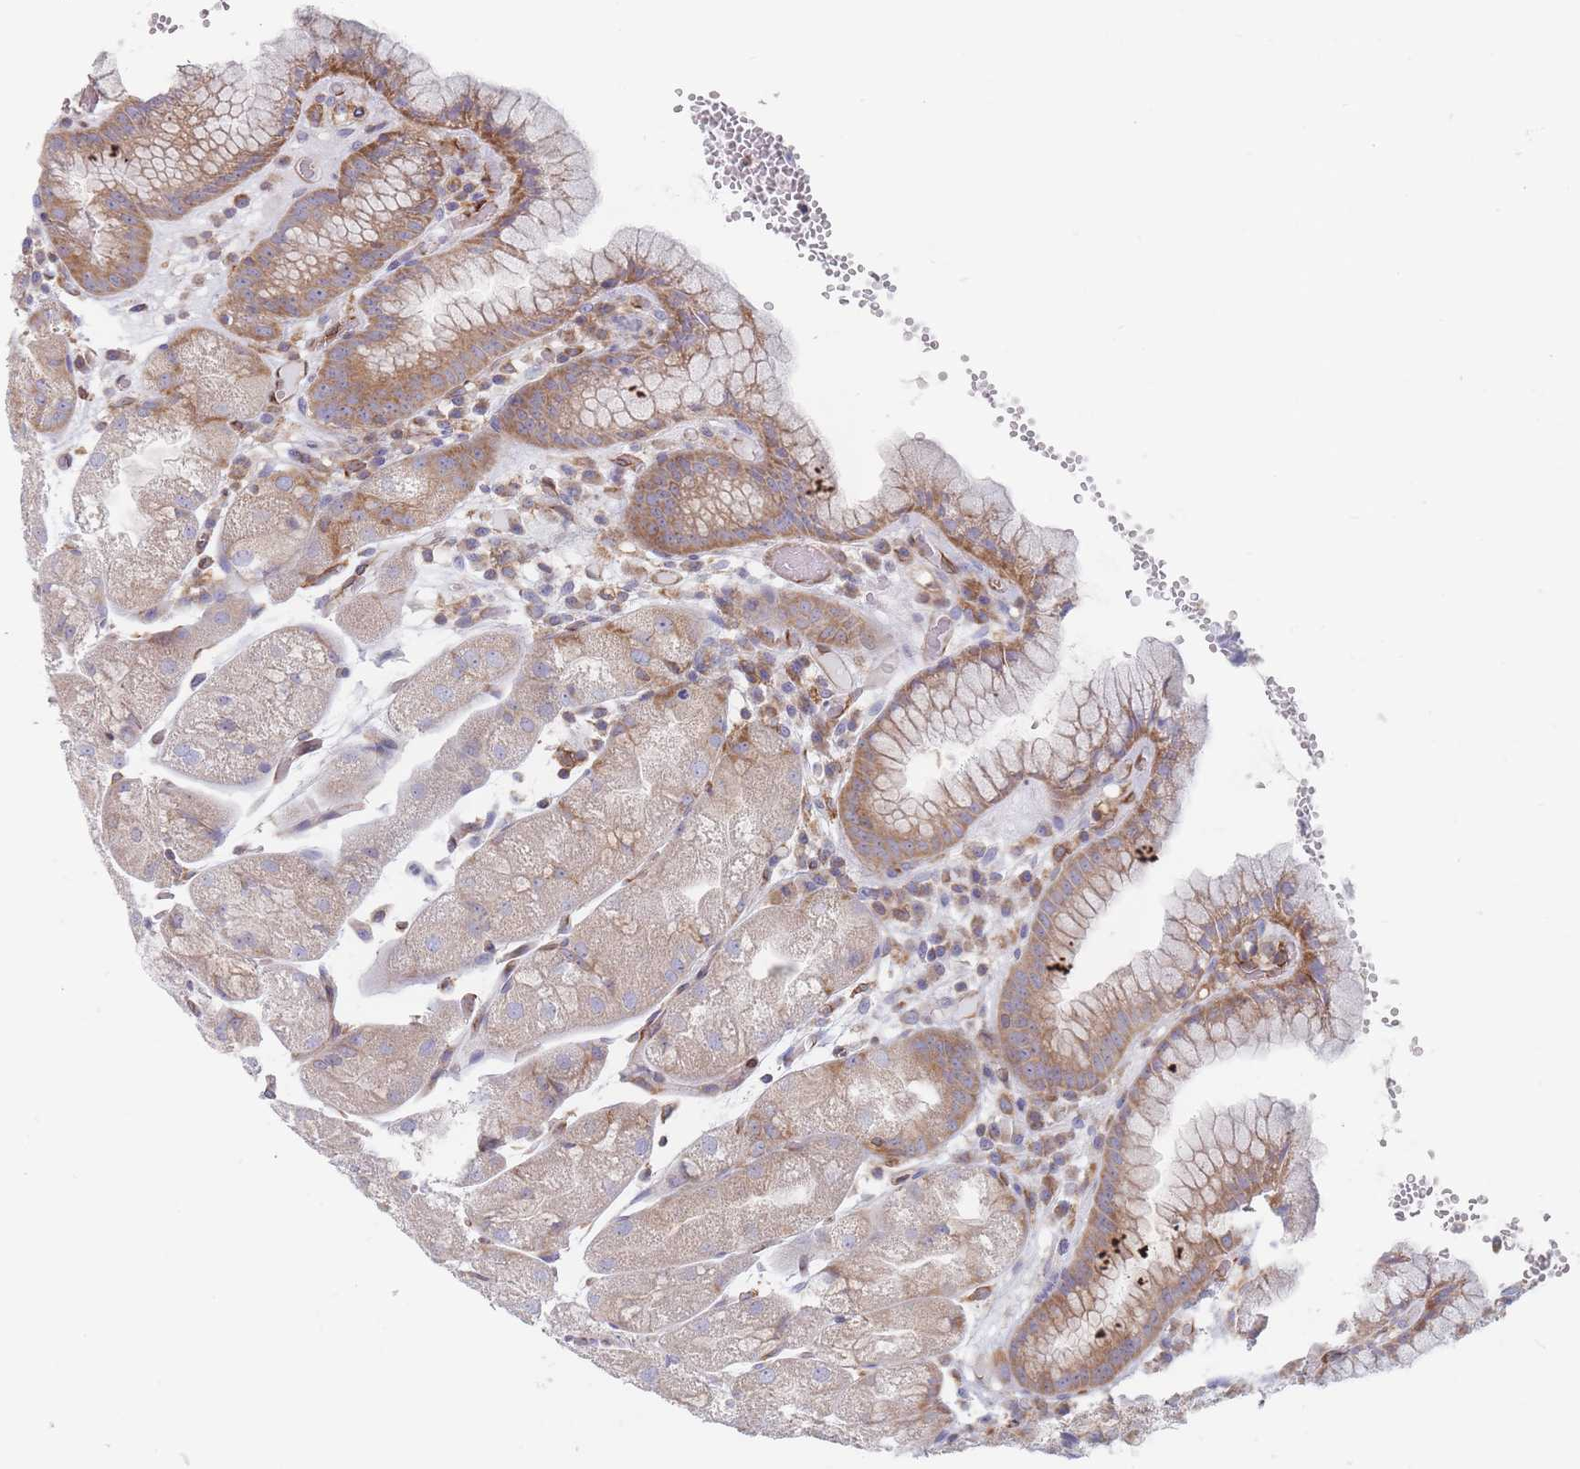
{"staining": {"intensity": "moderate", "quantity": "25%-75%", "location": "cytoplasmic/membranous"}, "tissue": "stomach", "cell_type": "Glandular cells", "image_type": "normal", "snomed": [{"axis": "morphology", "description": "Normal tissue, NOS"}, {"axis": "topography", "description": "Stomach, upper"}], "caption": "Immunohistochemistry of benign human stomach demonstrates medium levels of moderate cytoplasmic/membranous expression in approximately 25%-75% of glandular cells. The protein of interest is shown in brown color, while the nuclei are stained blue.", "gene": "MAP1S", "patient": {"sex": "male", "age": 52}}